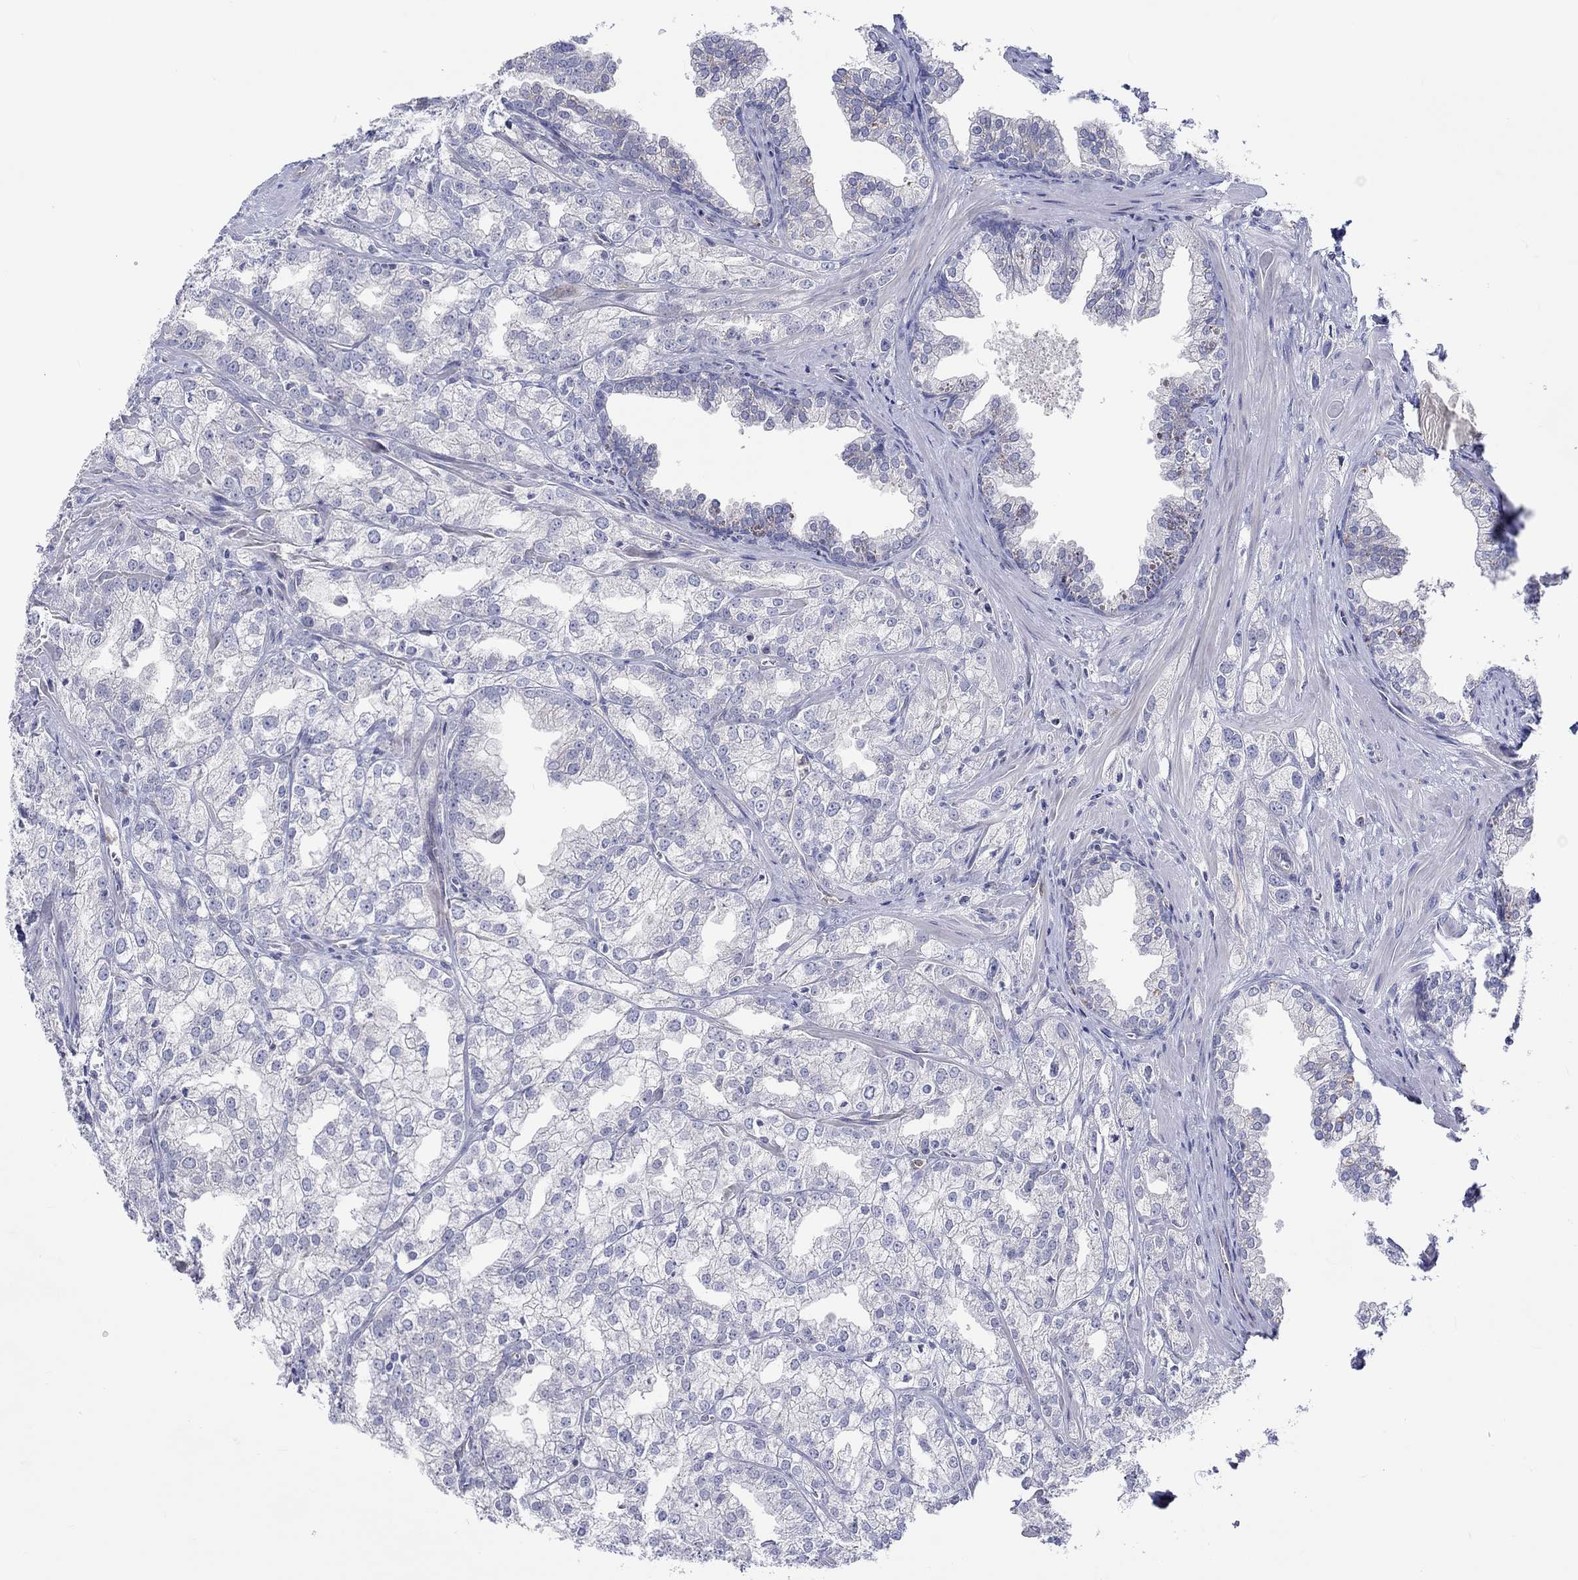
{"staining": {"intensity": "negative", "quantity": "none", "location": "none"}, "tissue": "prostate cancer", "cell_type": "Tumor cells", "image_type": "cancer", "snomed": [{"axis": "morphology", "description": "Adenocarcinoma, NOS"}, {"axis": "topography", "description": "Prostate"}], "caption": "Tumor cells are negative for protein expression in human prostate cancer (adenocarcinoma).", "gene": "ABCG4", "patient": {"sex": "male", "age": 70}}